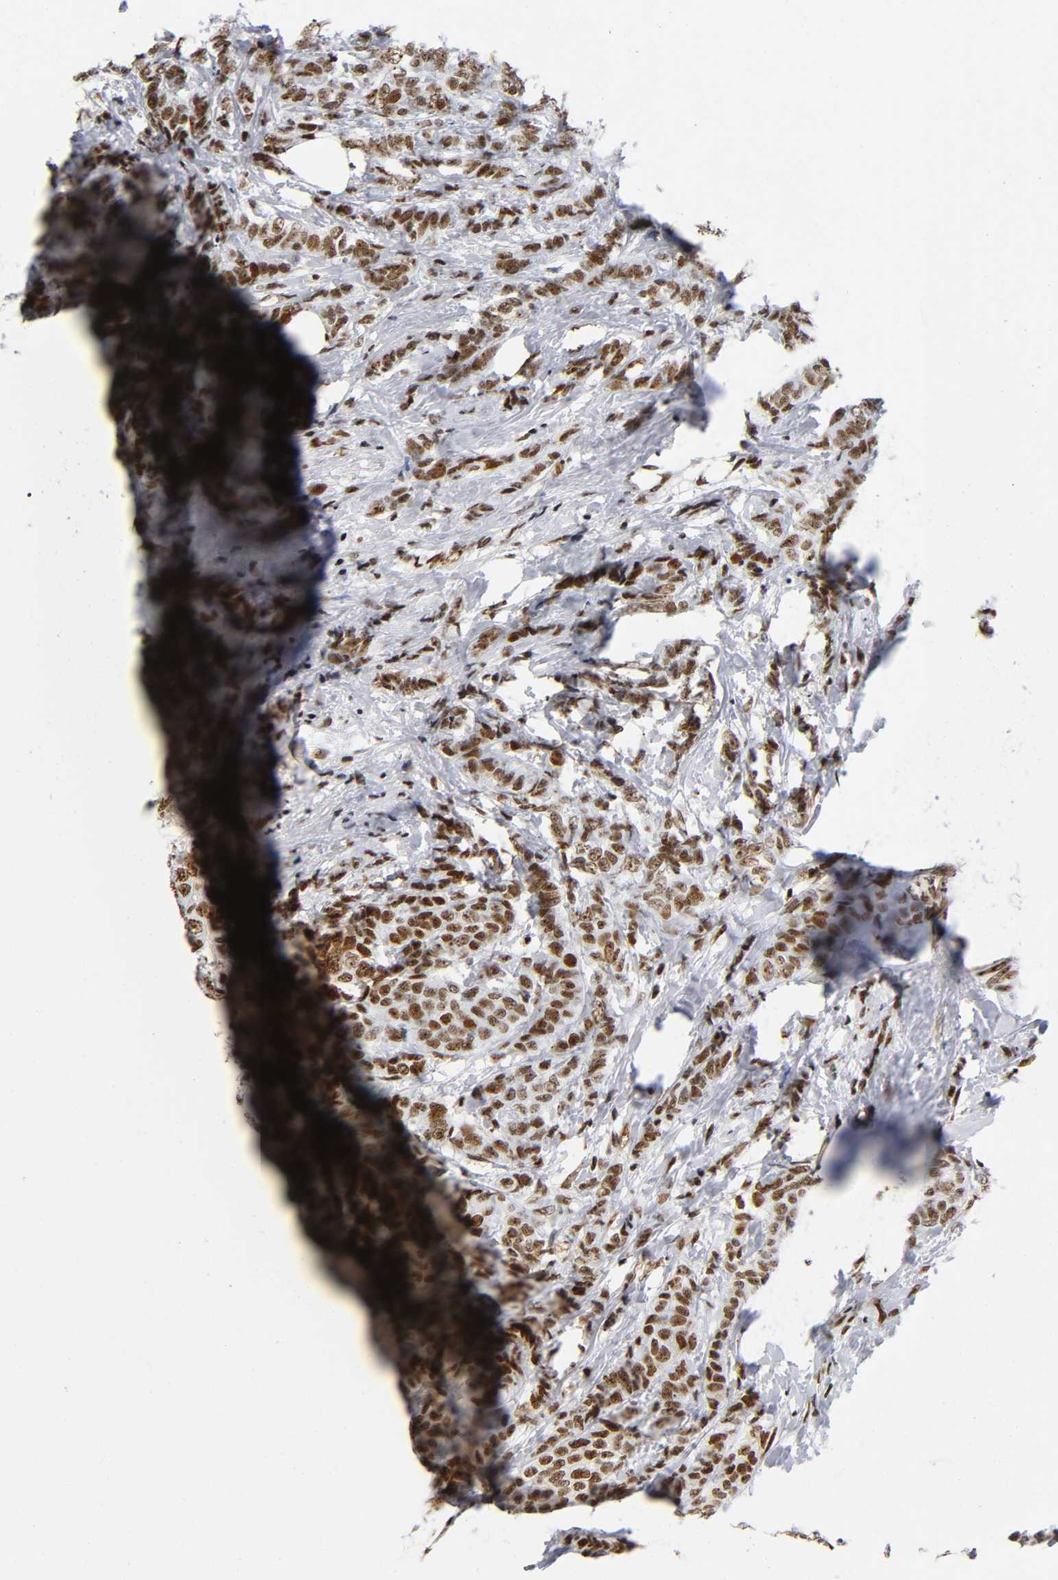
{"staining": {"intensity": "moderate", "quantity": ">75%", "location": "nuclear"}, "tissue": "breast cancer", "cell_type": "Tumor cells", "image_type": "cancer", "snomed": [{"axis": "morphology", "description": "Lobular carcinoma"}, {"axis": "topography", "description": "Breast"}], "caption": "Protein expression analysis of lobular carcinoma (breast) shows moderate nuclear staining in about >75% of tumor cells.", "gene": "UBTF", "patient": {"sex": "female", "age": 60}}